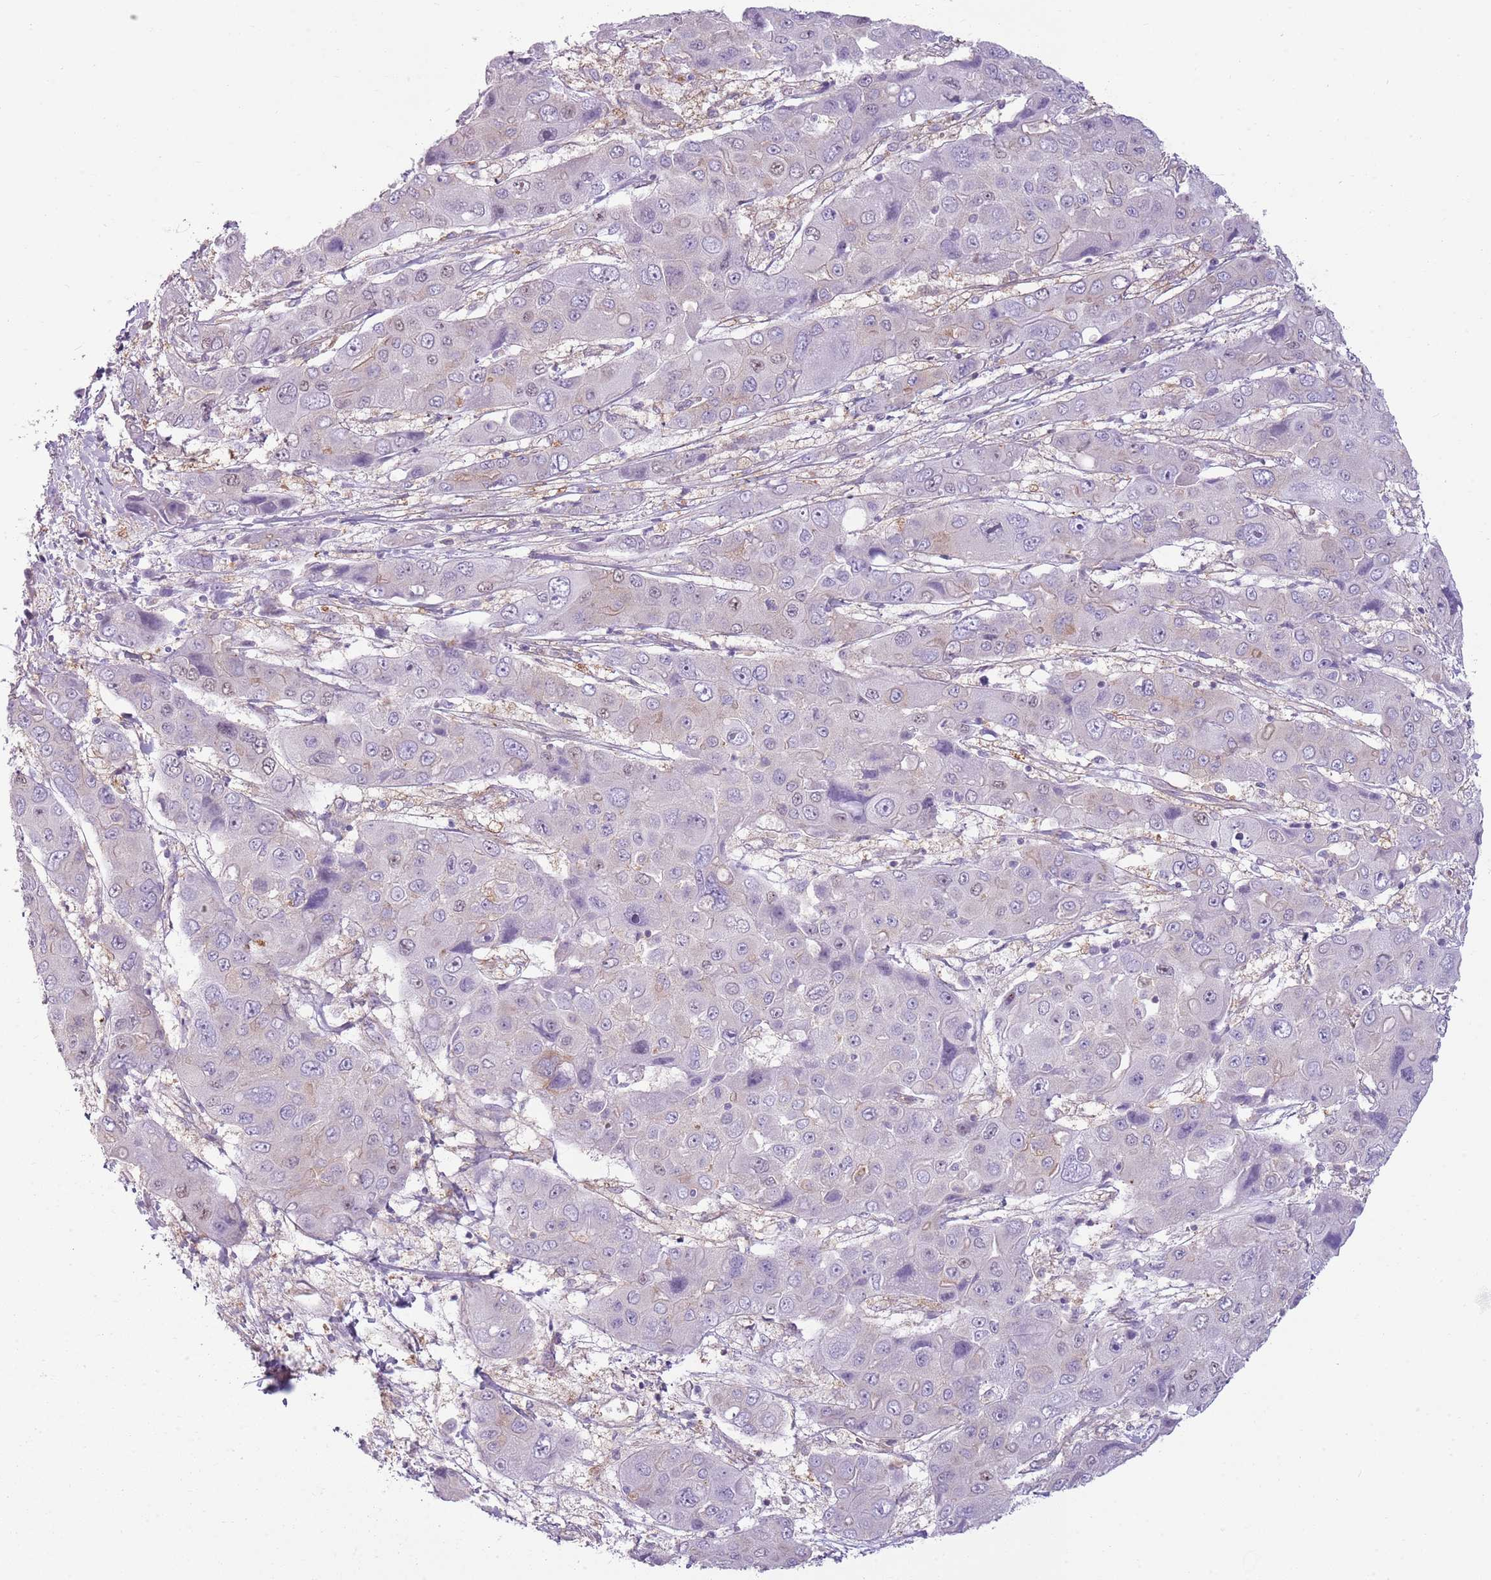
{"staining": {"intensity": "negative", "quantity": "none", "location": "none"}, "tissue": "liver cancer", "cell_type": "Tumor cells", "image_type": "cancer", "snomed": [{"axis": "morphology", "description": "Cholangiocarcinoma"}, {"axis": "topography", "description": "Liver"}], "caption": "Liver cancer was stained to show a protein in brown. There is no significant expression in tumor cells.", "gene": "SNX1", "patient": {"sex": "male", "age": 67}}